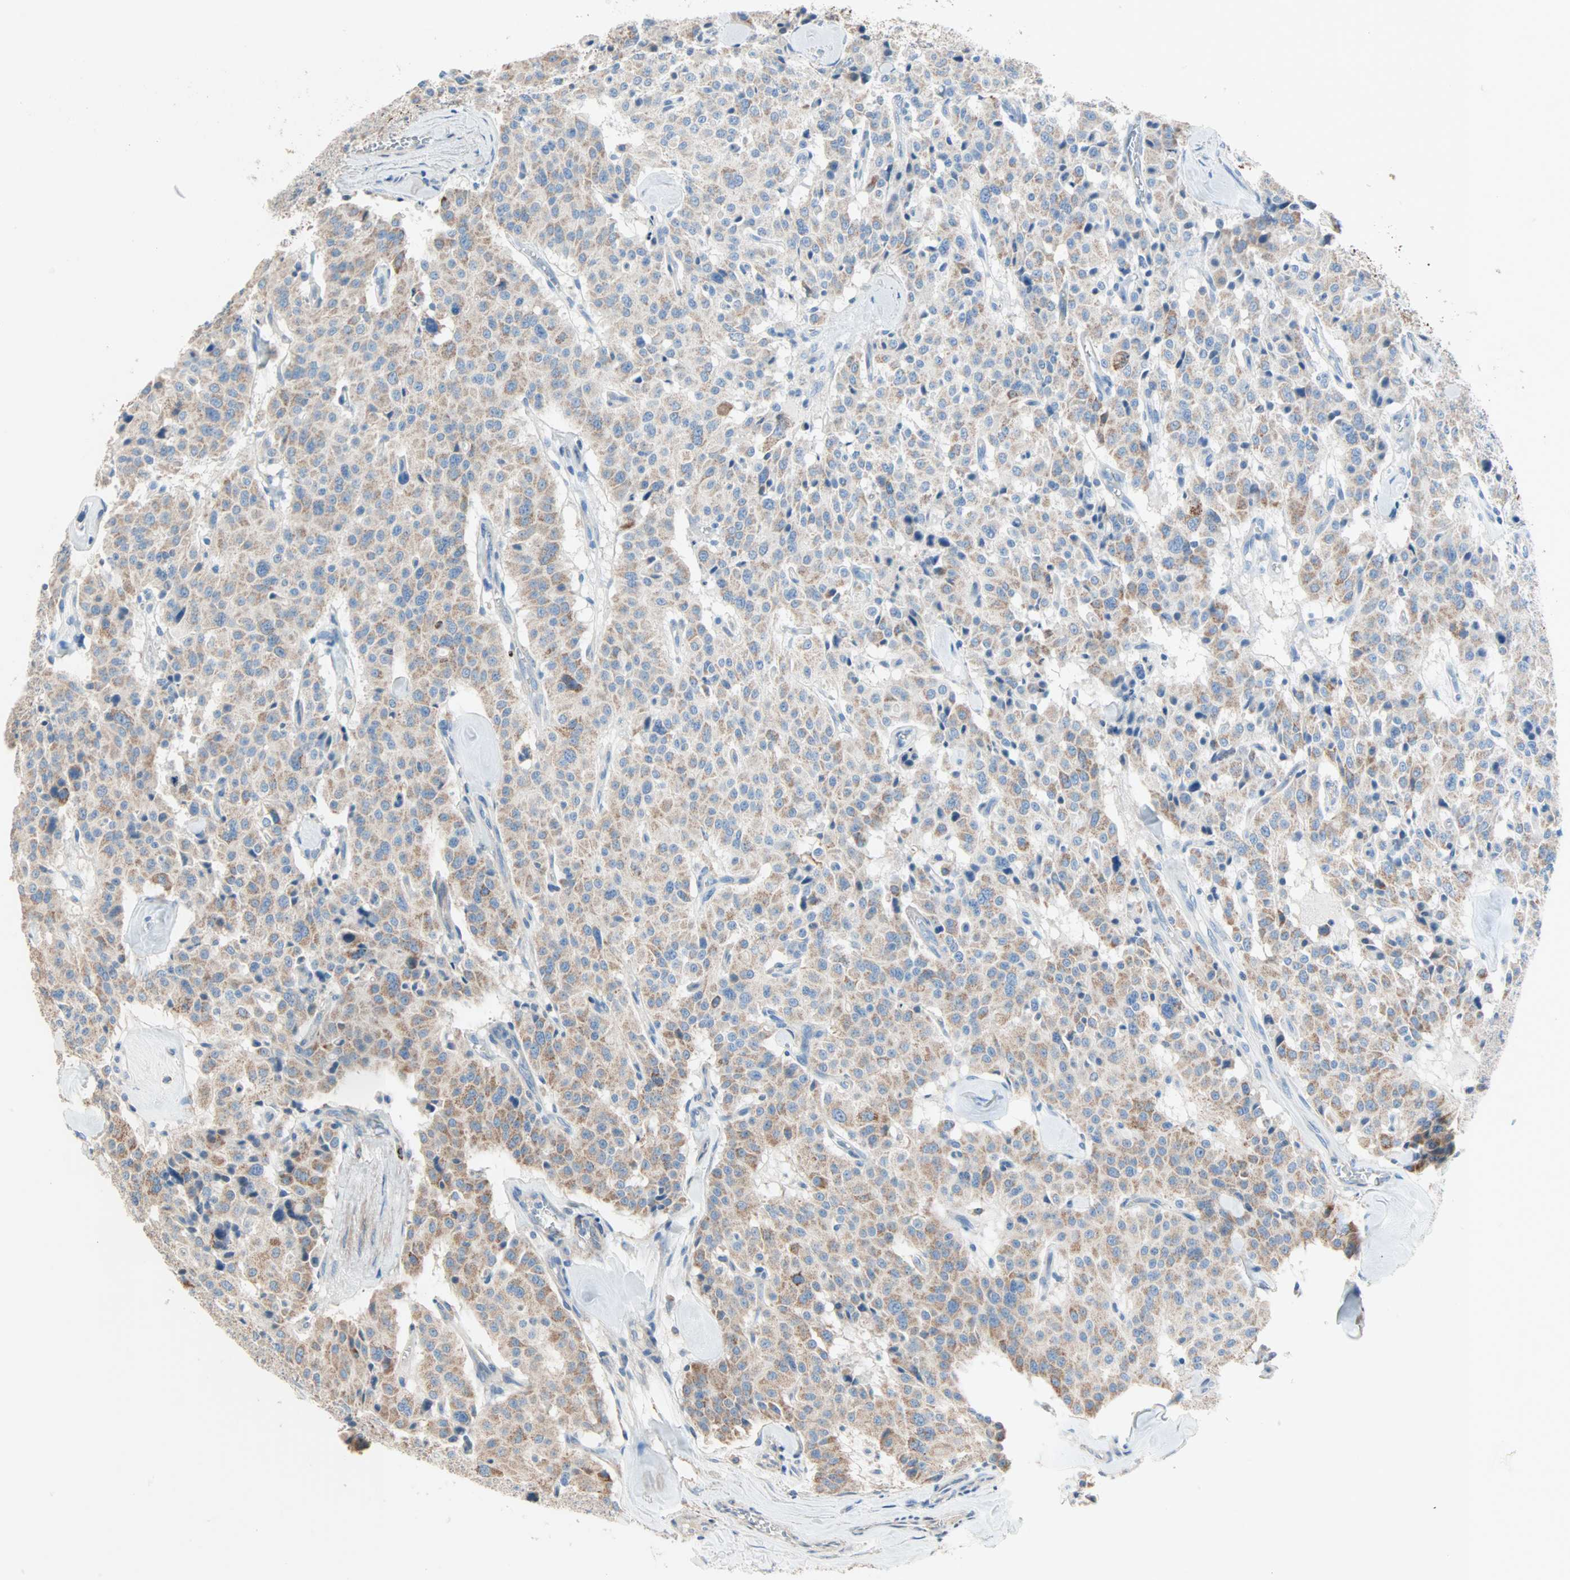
{"staining": {"intensity": "moderate", "quantity": ">75%", "location": "cytoplasmic/membranous"}, "tissue": "carcinoid", "cell_type": "Tumor cells", "image_type": "cancer", "snomed": [{"axis": "morphology", "description": "Carcinoid, malignant, NOS"}, {"axis": "topography", "description": "Lung"}], "caption": "The immunohistochemical stain highlights moderate cytoplasmic/membranous expression in tumor cells of carcinoid tissue. (IHC, brightfield microscopy, high magnification).", "gene": "ACVRL1", "patient": {"sex": "male", "age": 30}}